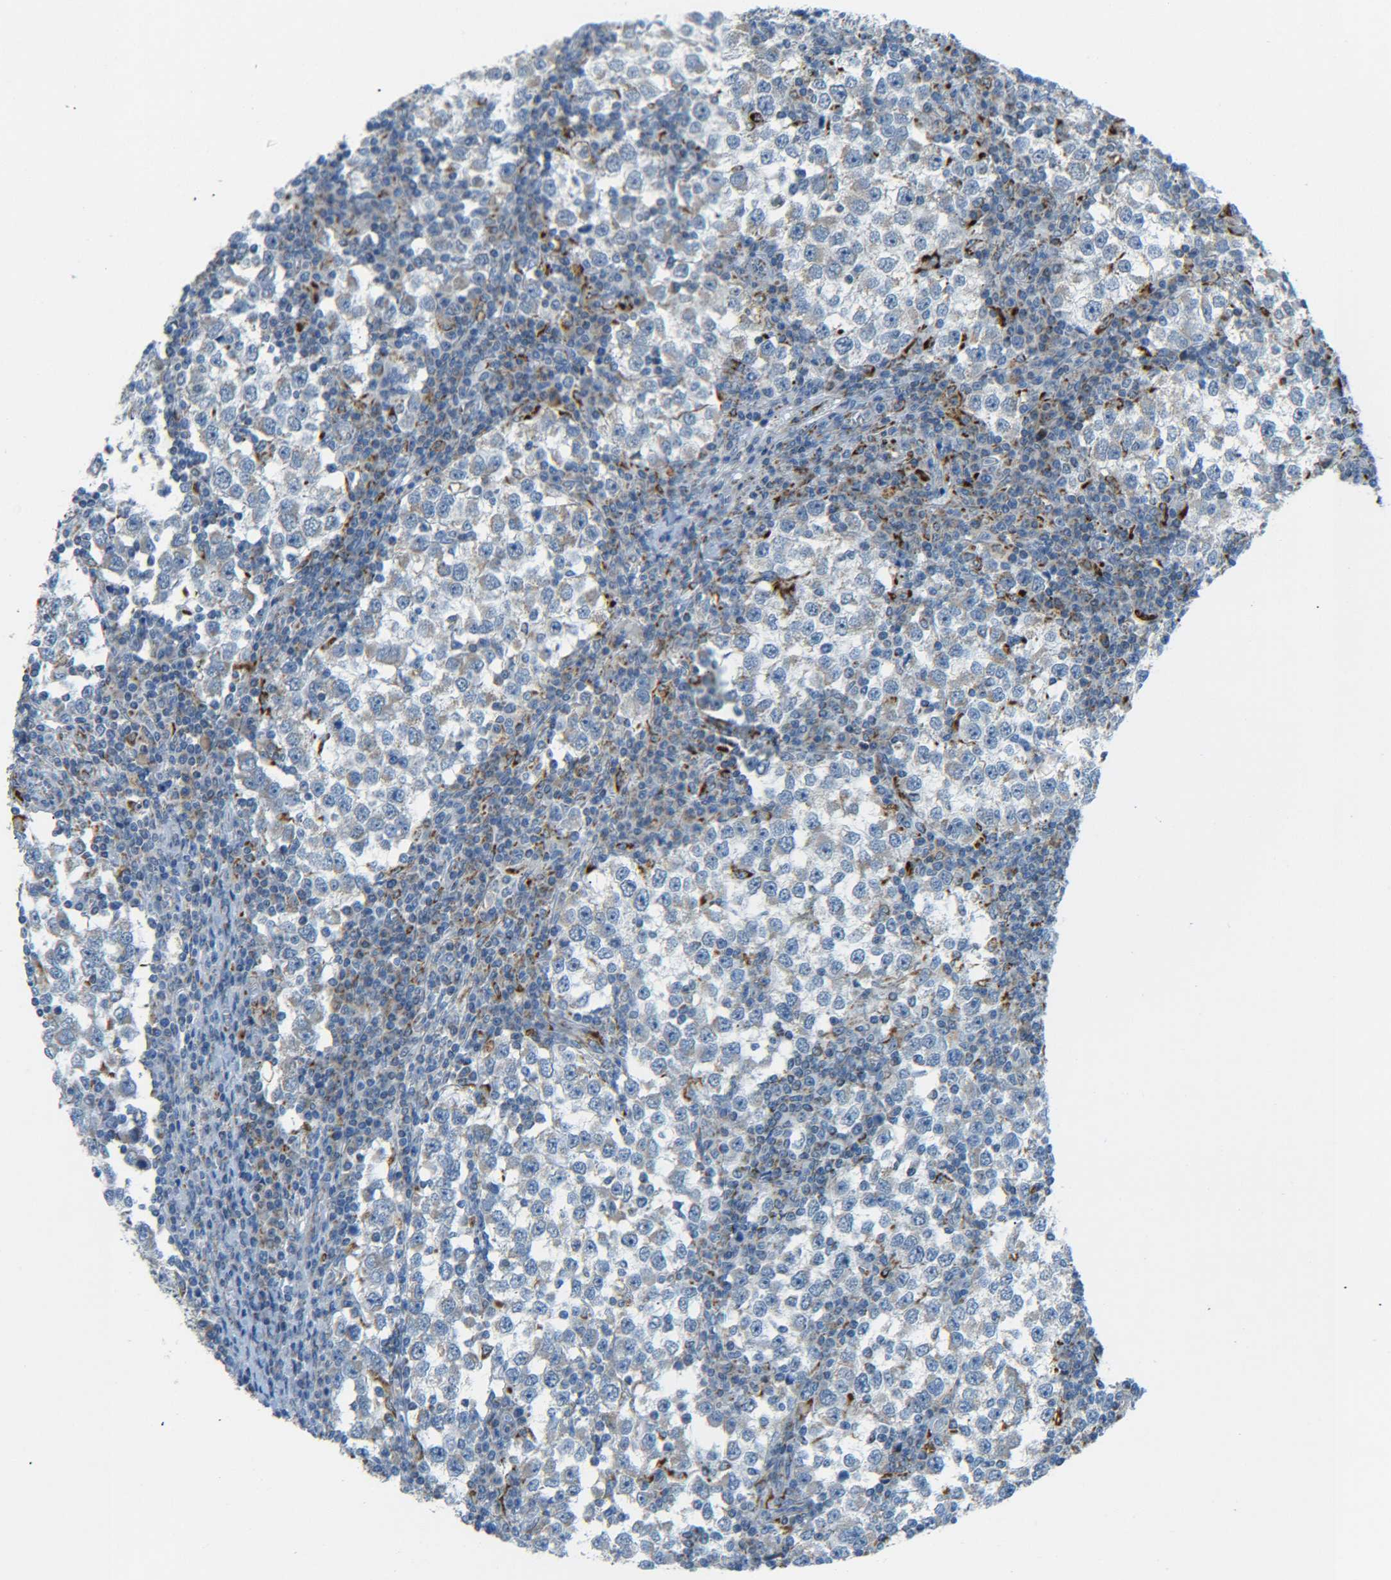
{"staining": {"intensity": "negative", "quantity": "none", "location": "none"}, "tissue": "testis cancer", "cell_type": "Tumor cells", "image_type": "cancer", "snomed": [{"axis": "morphology", "description": "Seminoma, NOS"}, {"axis": "topography", "description": "Testis"}], "caption": "High power microscopy histopathology image of an immunohistochemistry (IHC) histopathology image of seminoma (testis), revealing no significant expression in tumor cells. (DAB immunohistochemistry, high magnification).", "gene": "CYB5R1", "patient": {"sex": "male", "age": 65}}